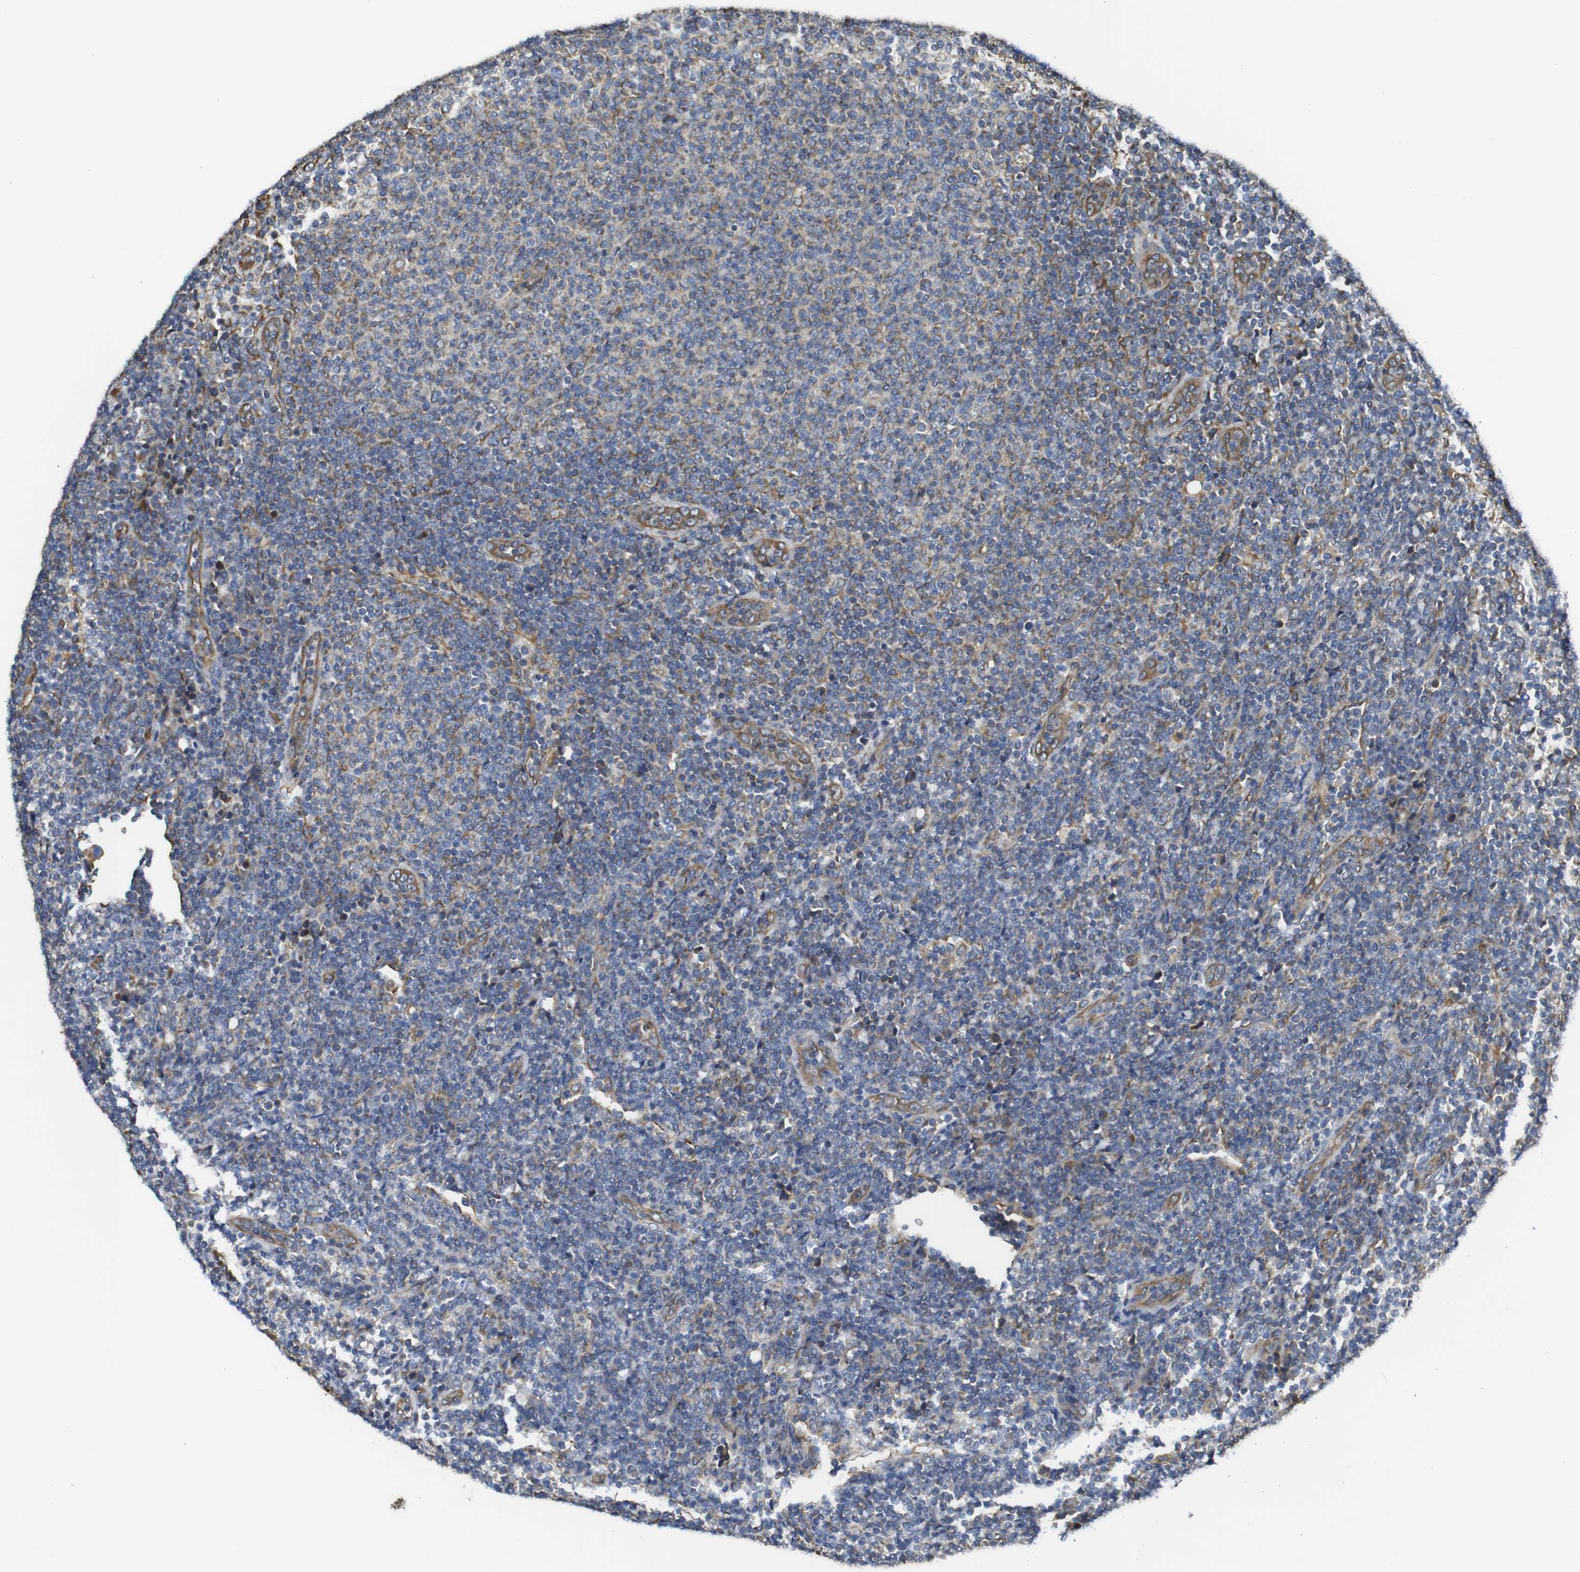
{"staining": {"intensity": "moderate", "quantity": "<25%", "location": "cytoplasmic/membranous"}, "tissue": "lymphoma", "cell_type": "Tumor cells", "image_type": "cancer", "snomed": [{"axis": "morphology", "description": "Malignant lymphoma, non-Hodgkin's type, Low grade"}, {"axis": "topography", "description": "Lymph node"}], "caption": "Immunohistochemistry of low-grade malignant lymphoma, non-Hodgkin's type exhibits low levels of moderate cytoplasmic/membranous expression in about <25% of tumor cells.", "gene": "POMK", "patient": {"sex": "male", "age": 66}}